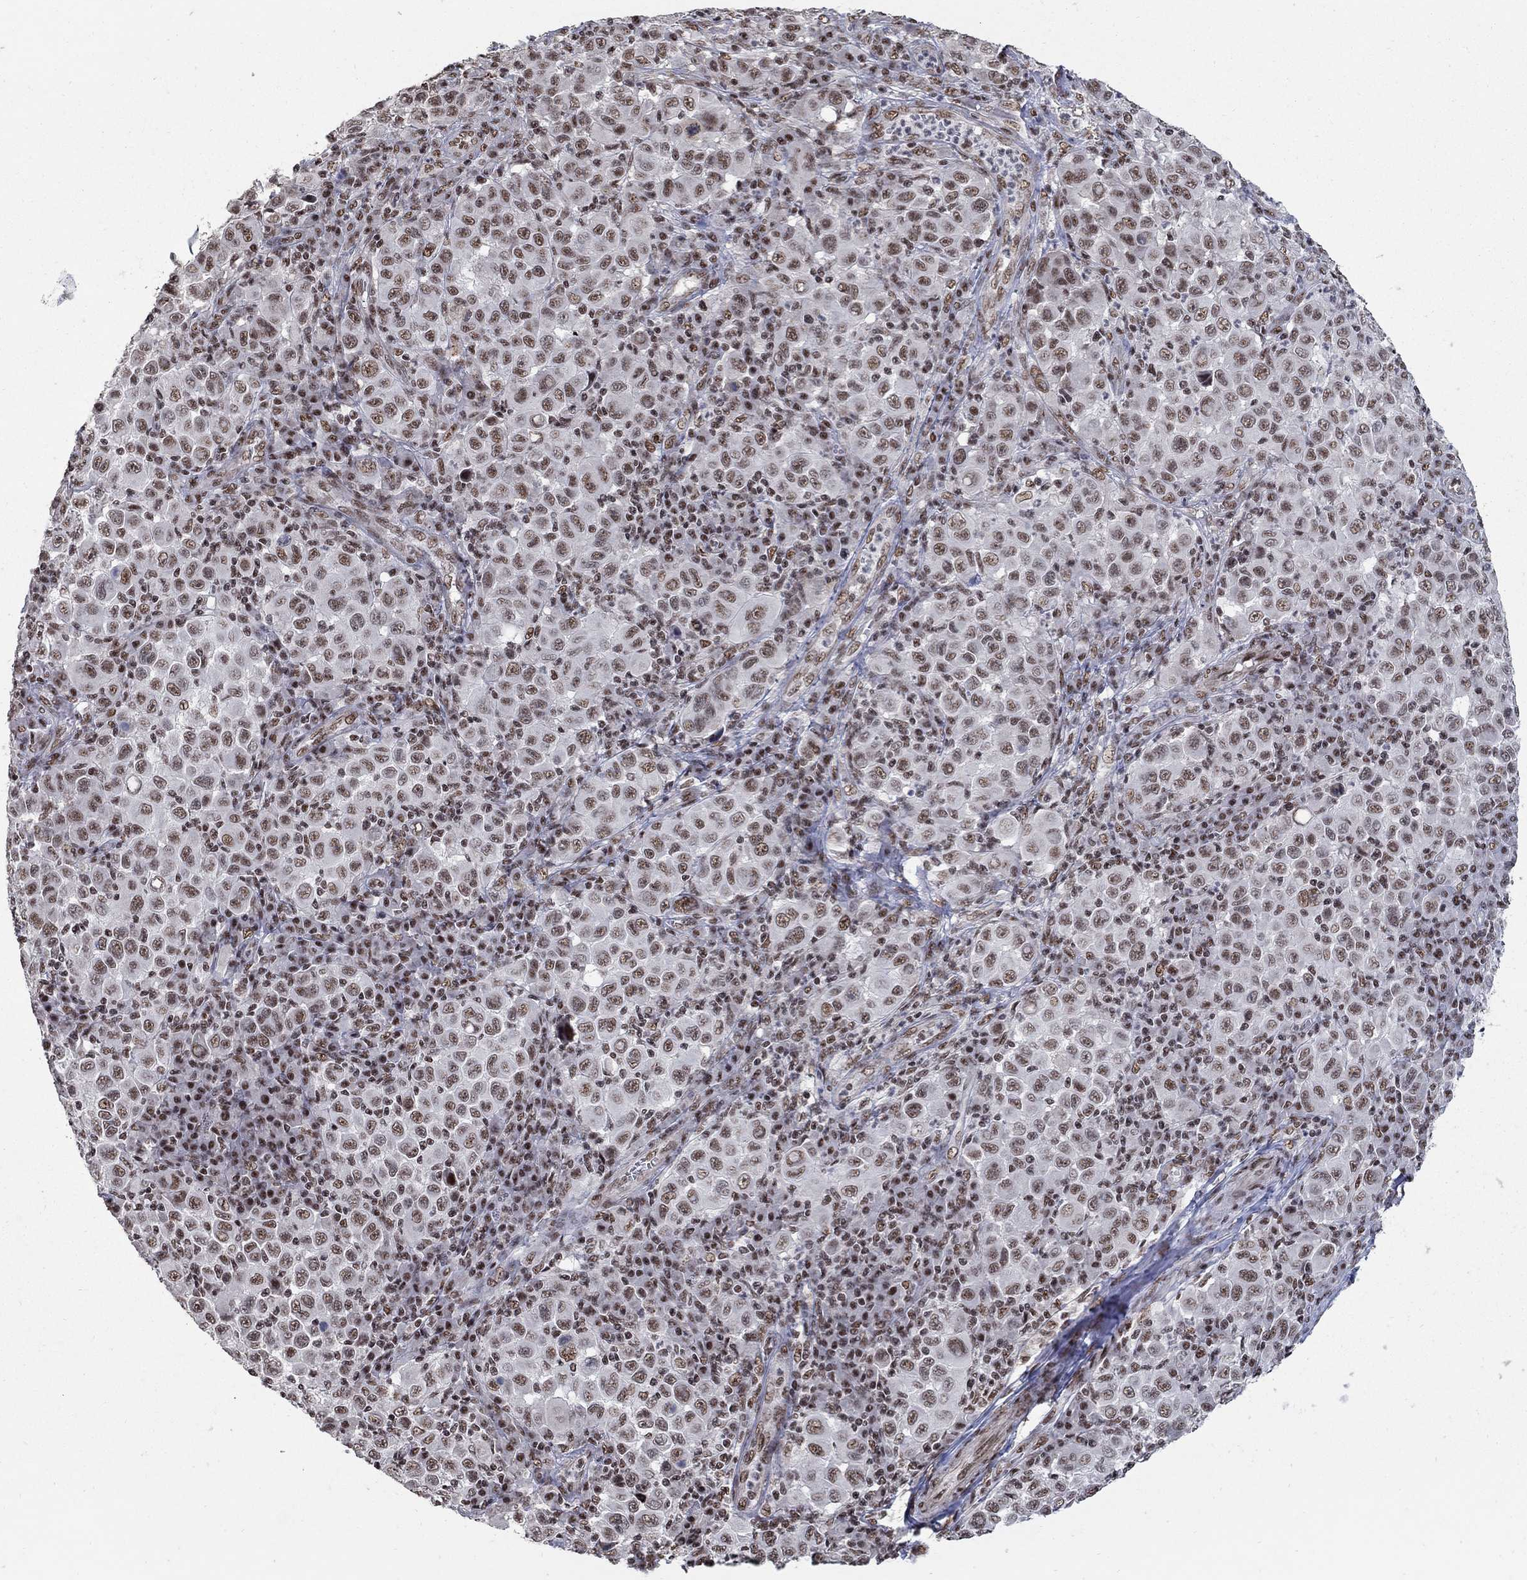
{"staining": {"intensity": "moderate", "quantity": ">75%", "location": "nuclear"}, "tissue": "melanoma", "cell_type": "Tumor cells", "image_type": "cancer", "snomed": [{"axis": "morphology", "description": "Malignant melanoma, NOS"}, {"axis": "topography", "description": "Skin"}], "caption": "Immunohistochemistry photomicrograph of neoplastic tissue: malignant melanoma stained using immunohistochemistry (IHC) exhibits medium levels of moderate protein expression localized specifically in the nuclear of tumor cells, appearing as a nuclear brown color.", "gene": "PNISR", "patient": {"sex": "female", "age": 57}}